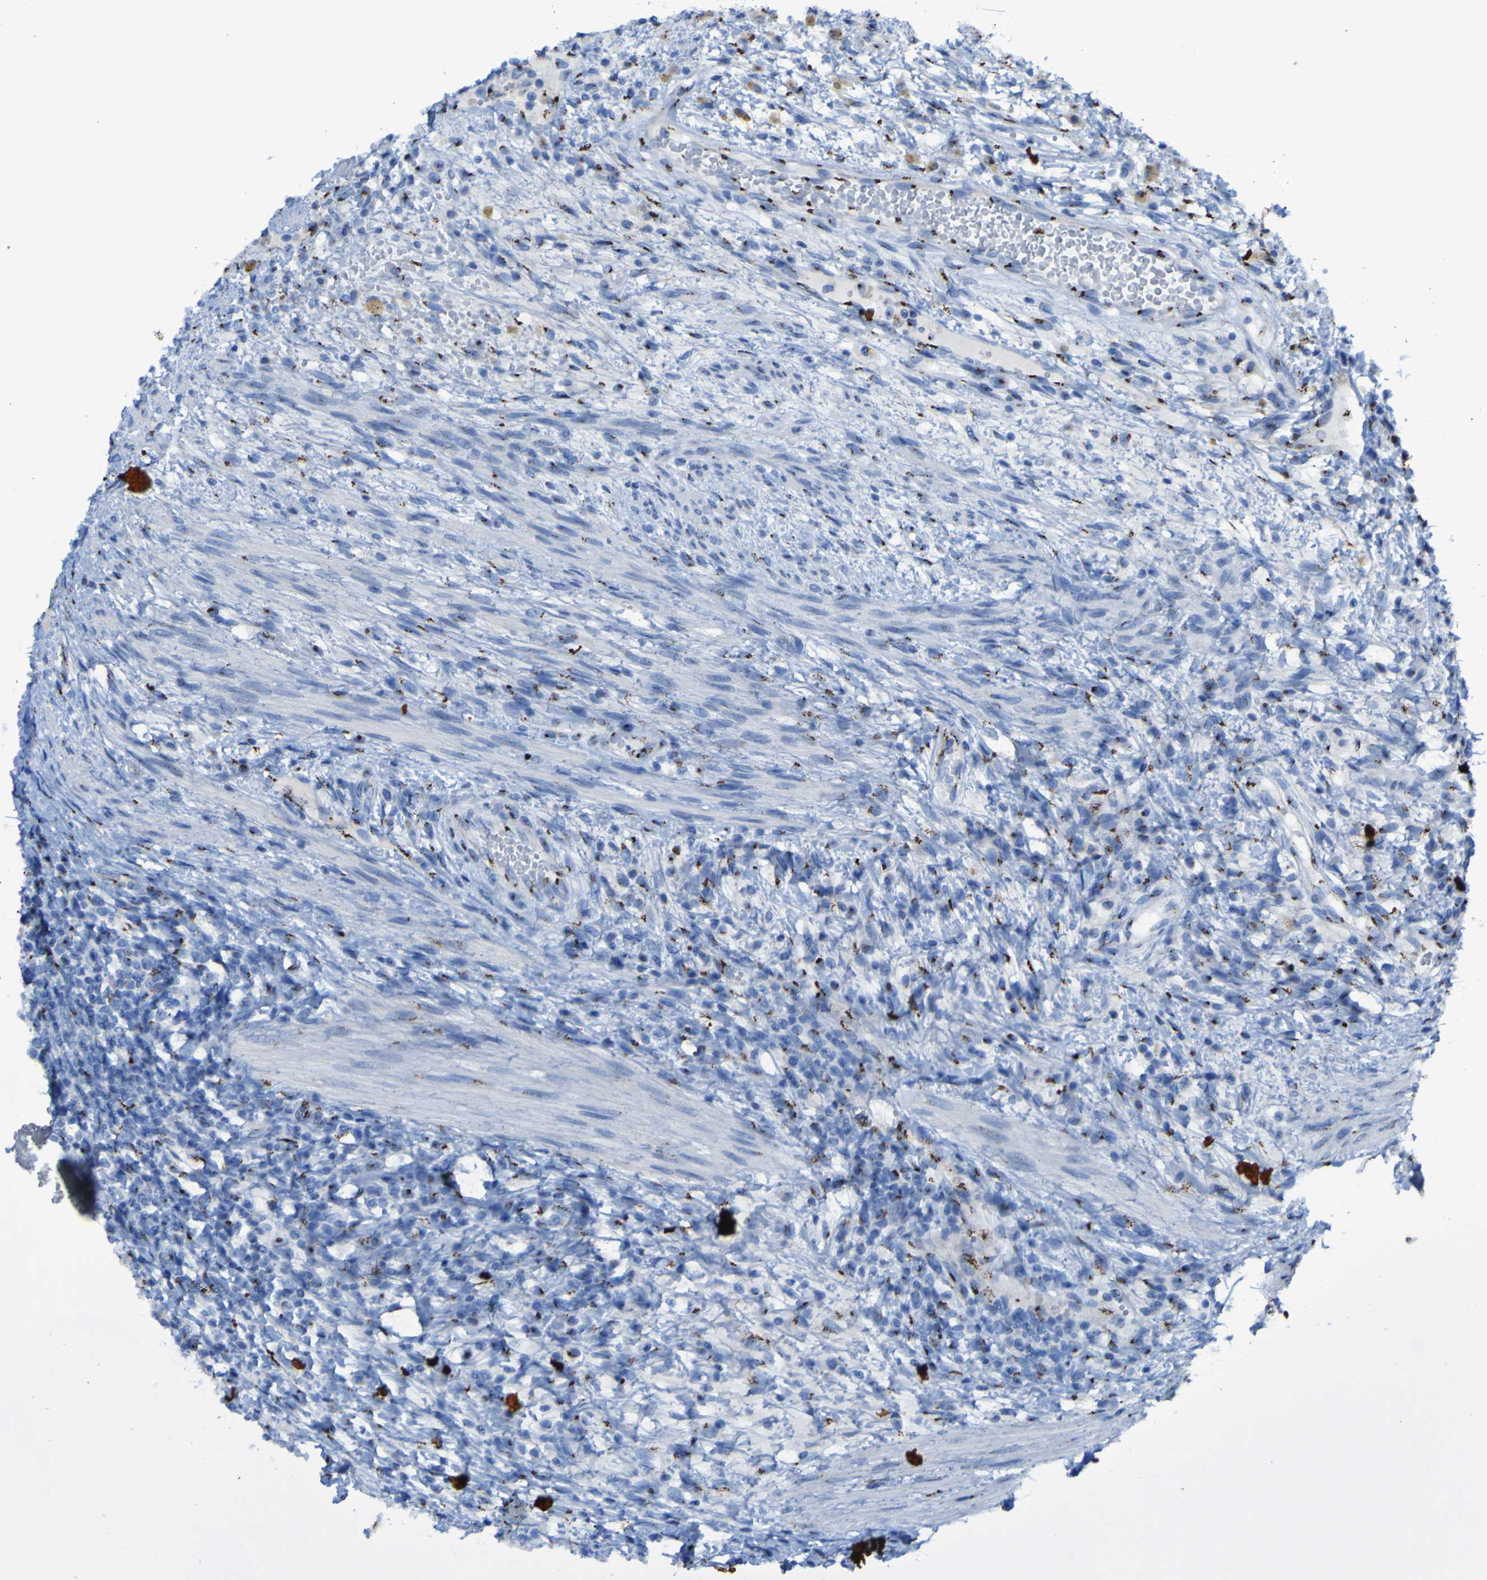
{"staining": {"intensity": "moderate", "quantity": "<25%", "location": "cytoplasmic/membranous"}, "tissue": "testis cancer", "cell_type": "Tumor cells", "image_type": "cancer", "snomed": [{"axis": "morphology", "description": "Carcinoma, Embryonal, NOS"}, {"axis": "topography", "description": "Testis"}], "caption": "This micrograph displays embryonal carcinoma (testis) stained with immunohistochemistry (IHC) to label a protein in brown. The cytoplasmic/membranous of tumor cells show moderate positivity for the protein. Nuclei are counter-stained blue.", "gene": "GOLM1", "patient": {"sex": "male", "age": 26}}